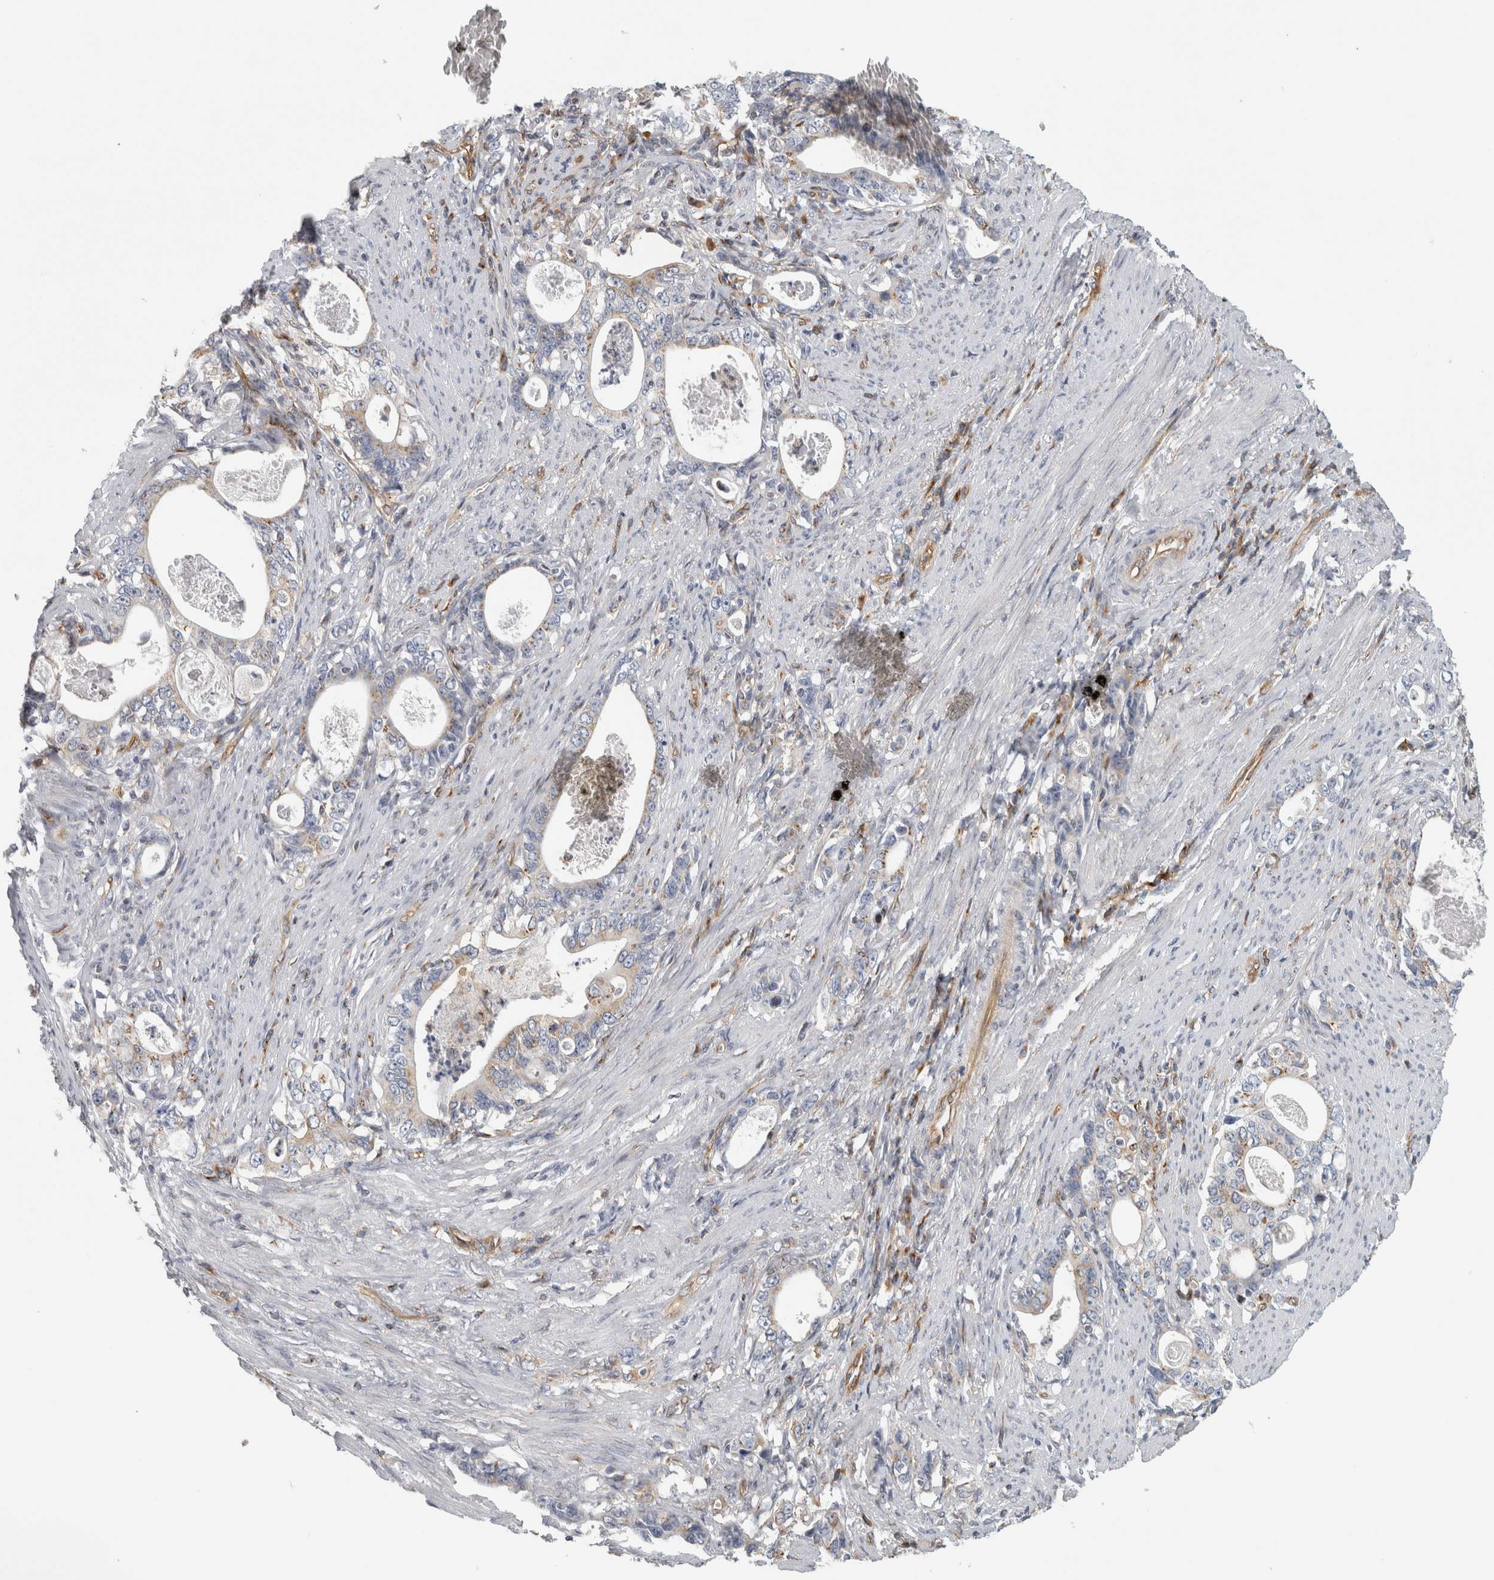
{"staining": {"intensity": "weak", "quantity": "25%-75%", "location": "cytoplasmic/membranous"}, "tissue": "stomach cancer", "cell_type": "Tumor cells", "image_type": "cancer", "snomed": [{"axis": "morphology", "description": "Adenocarcinoma, NOS"}, {"axis": "topography", "description": "Stomach, lower"}], "caption": "Protein staining reveals weak cytoplasmic/membranous staining in about 25%-75% of tumor cells in stomach cancer (adenocarcinoma).", "gene": "PEX6", "patient": {"sex": "female", "age": 72}}